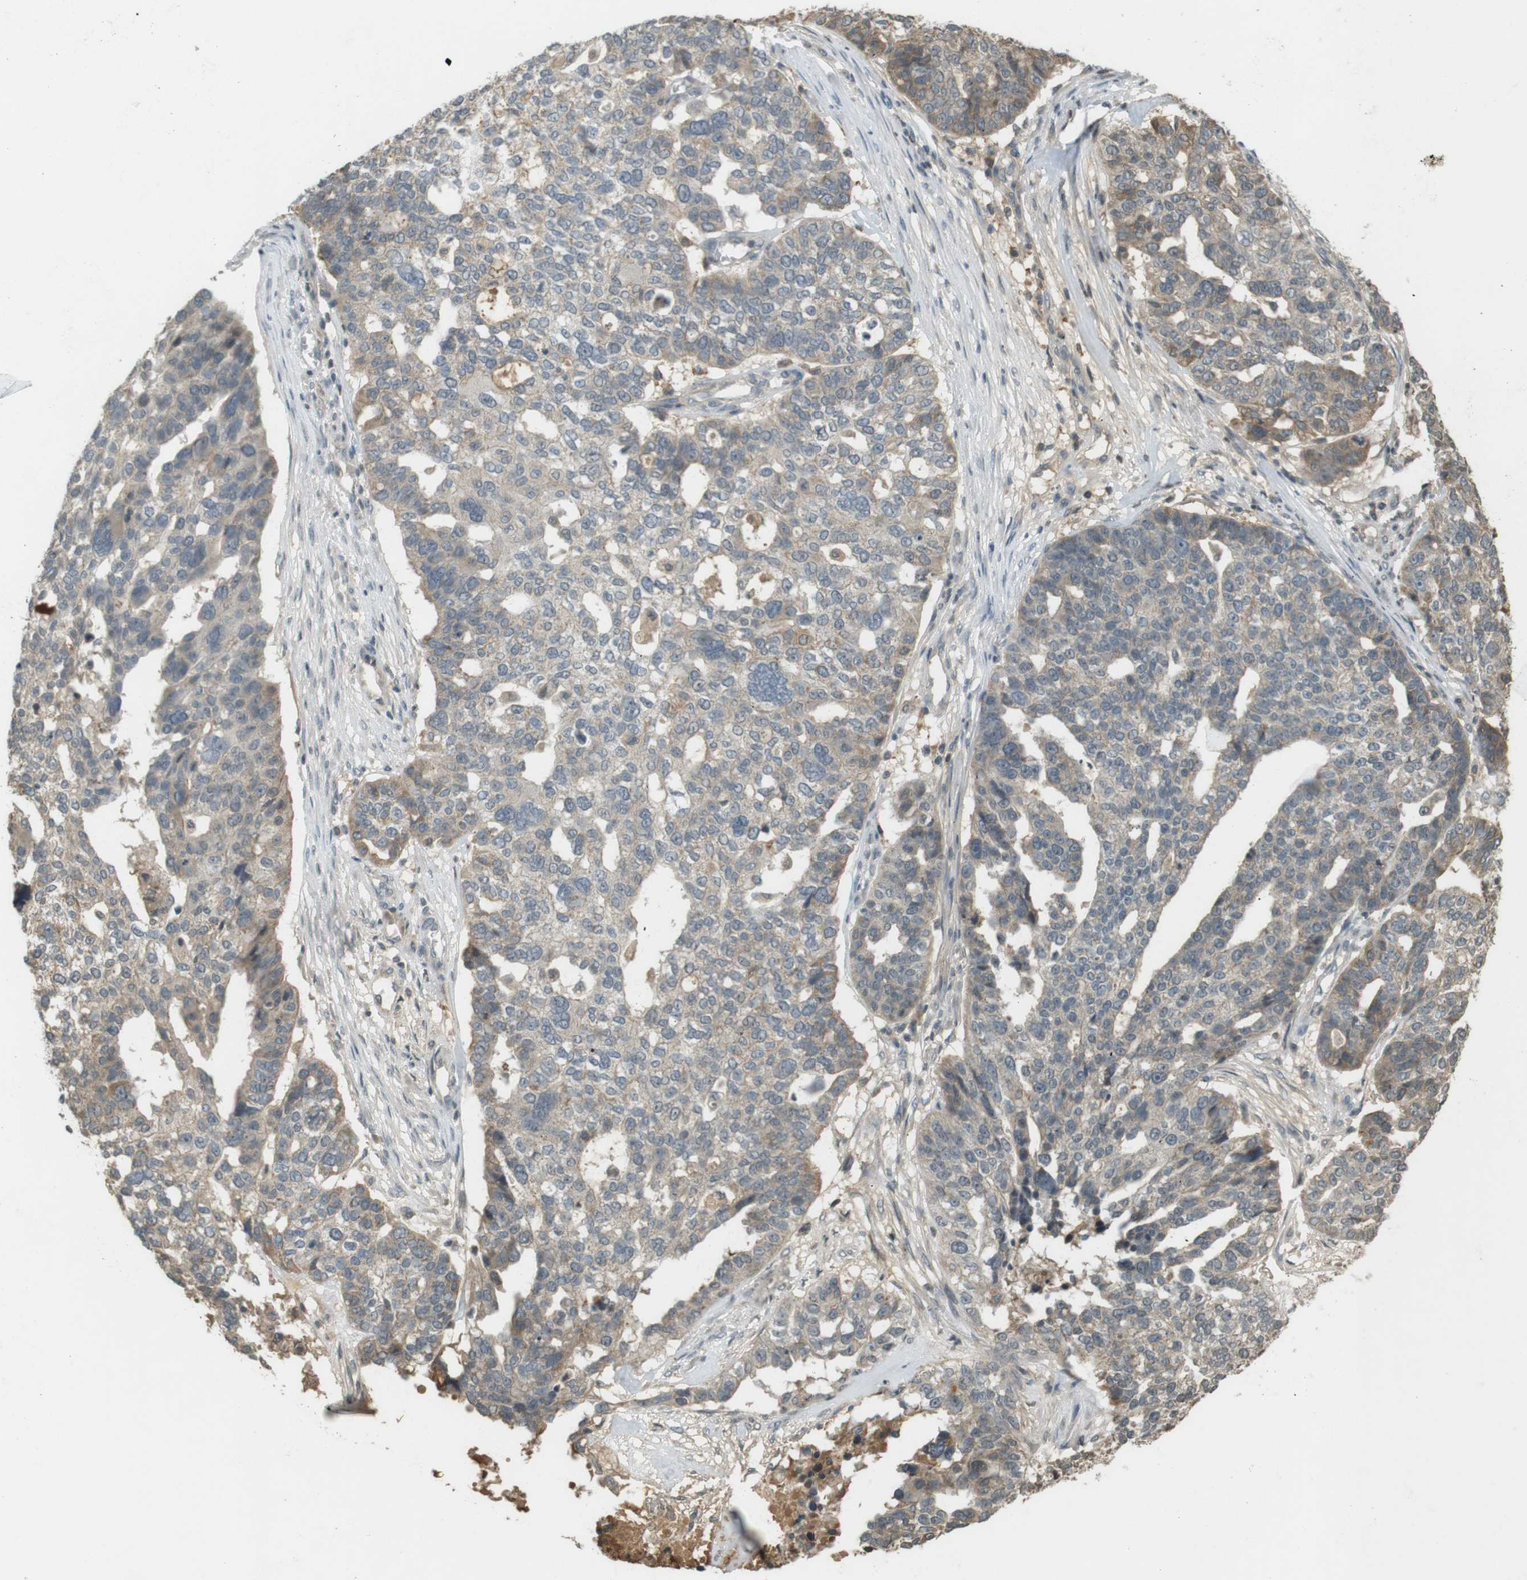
{"staining": {"intensity": "moderate", "quantity": "<25%", "location": "cytoplasmic/membranous"}, "tissue": "ovarian cancer", "cell_type": "Tumor cells", "image_type": "cancer", "snomed": [{"axis": "morphology", "description": "Cystadenocarcinoma, serous, NOS"}, {"axis": "topography", "description": "Ovary"}], "caption": "Immunohistochemistry (IHC) of serous cystadenocarcinoma (ovarian) shows low levels of moderate cytoplasmic/membranous expression in approximately <25% of tumor cells.", "gene": "SRR", "patient": {"sex": "female", "age": 59}}